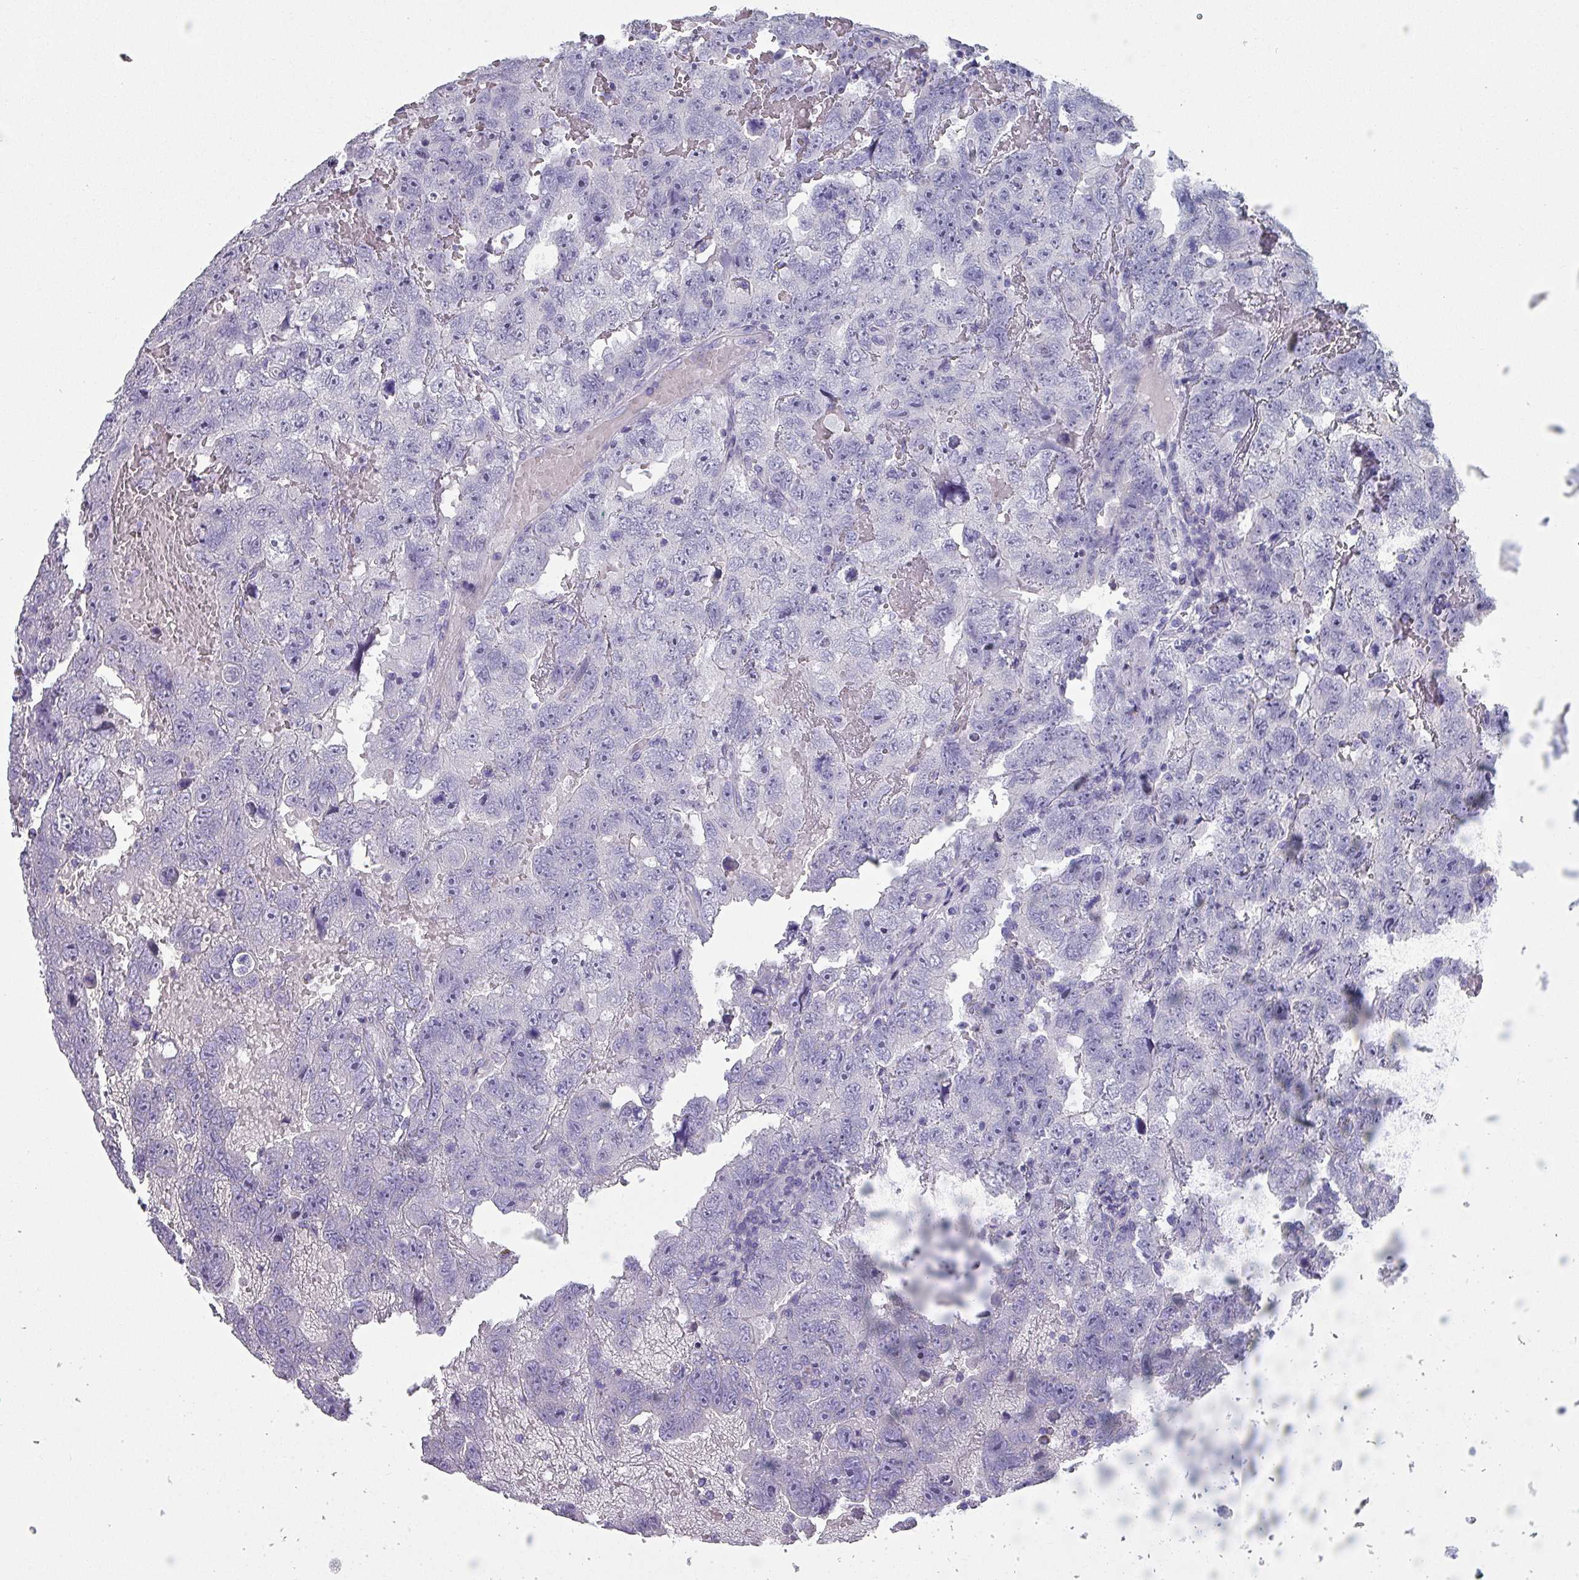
{"staining": {"intensity": "negative", "quantity": "none", "location": "none"}, "tissue": "testis cancer", "cell_type": "Tumor cells", "image_type": "cancer", "snomed": [{"axis": "morphology", "description": "Carcinoma, Embryonal, NOS"}, {"axis": "topography", "description": "Testis"}], "caption": "An image of human testis cancer (embryonal carcinoma) is negative for staining in tumor cells. Brightfield microscopy of immunohistochemistry stained with DAB (brown) and hematoxylin (blue), captured at high magnification.", "gene": "INS-IGF2", "patient": {"sex": "male", "age": 45}}